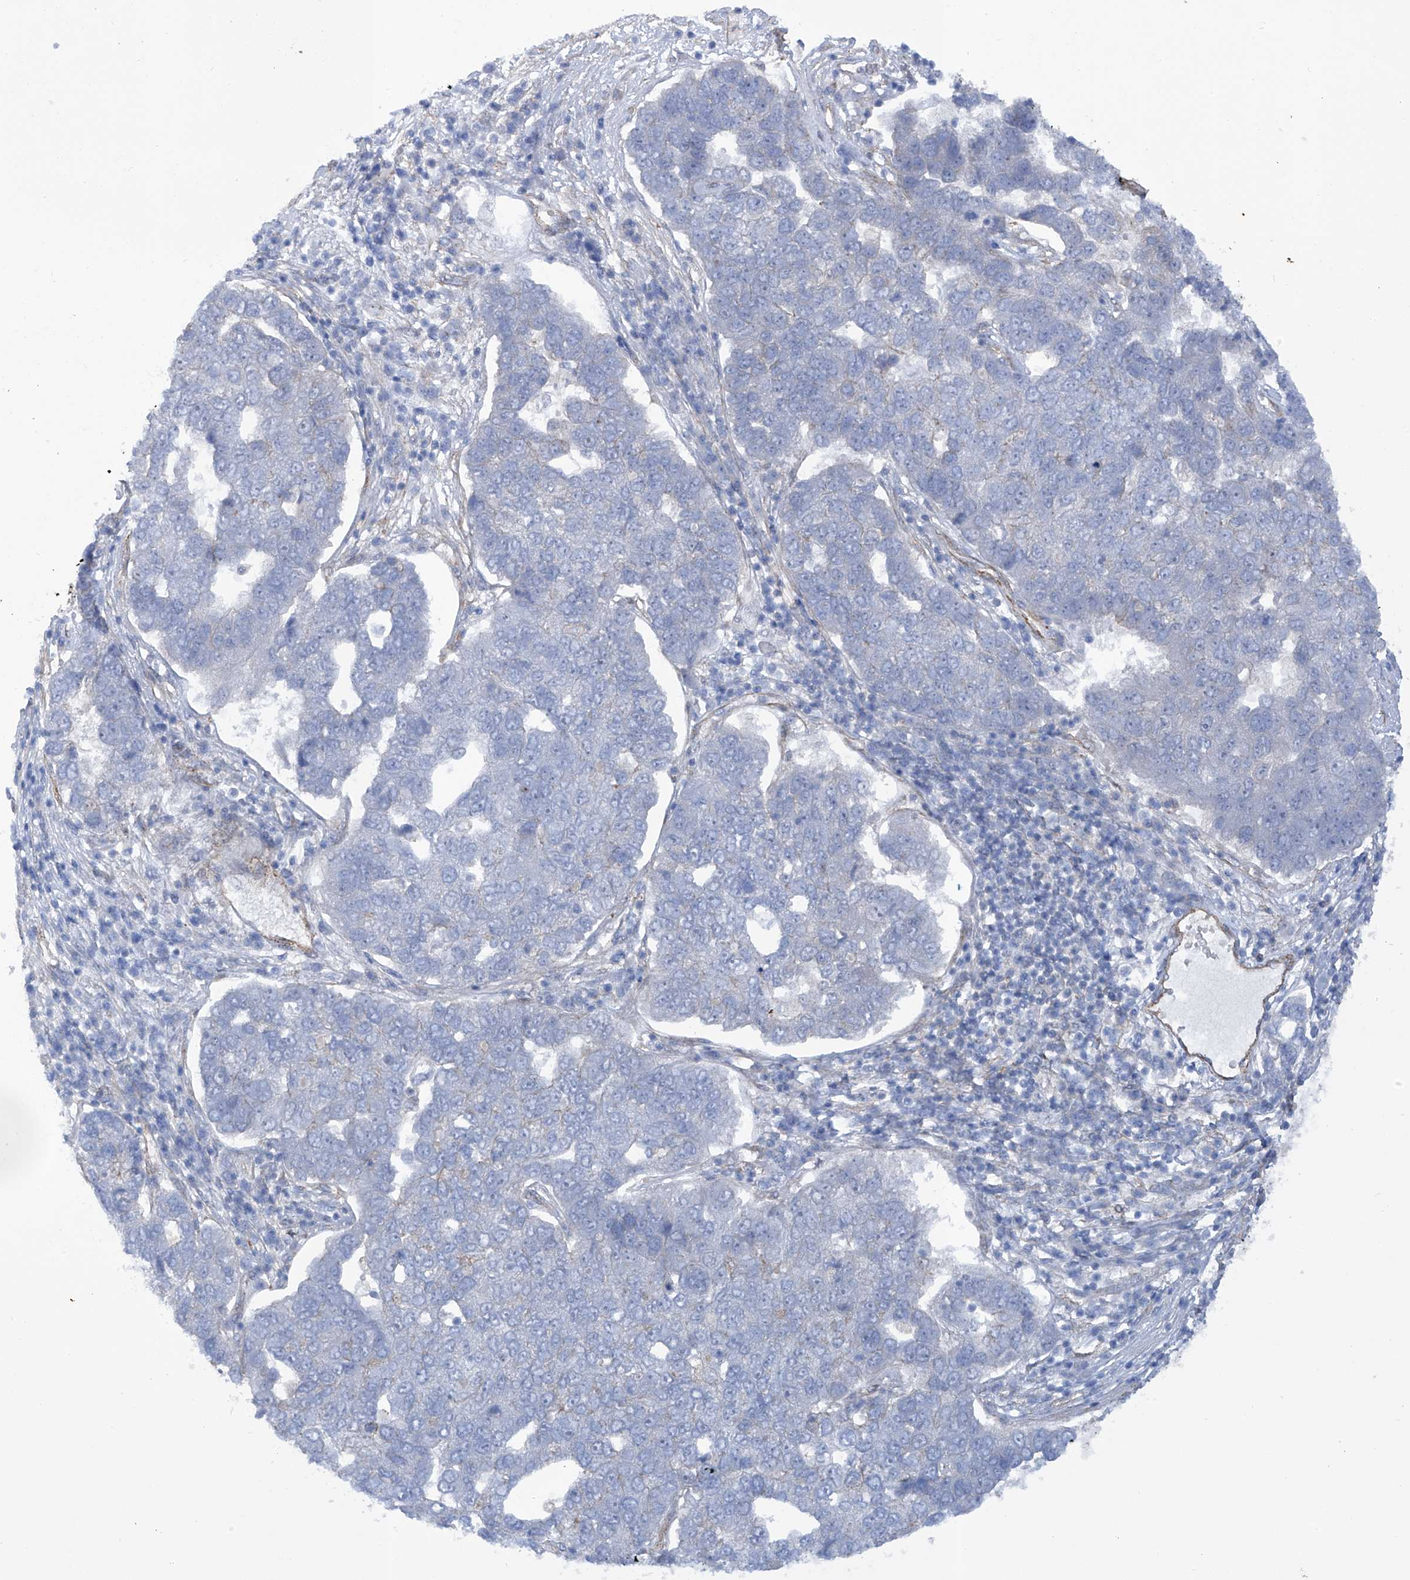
{"staining": {"intensity": "negative", "quantity": "none", "location": "none"}, "tissue": "pancreatic cancer", "cell_type": "Tumor cells", "image_type": "cancer", "snomed": [{"axis": "morphology", "description": "Adenocarcinoma, NOS"}, {"axis": "topography", "description": "Pancreas"}], "caption": "IHC of human adenocarcinoma (pancreatic) demonstrates no positivity in tumor cells.", "gene": "ZNF490", "patient": {"sex": "female", "age": 61}}